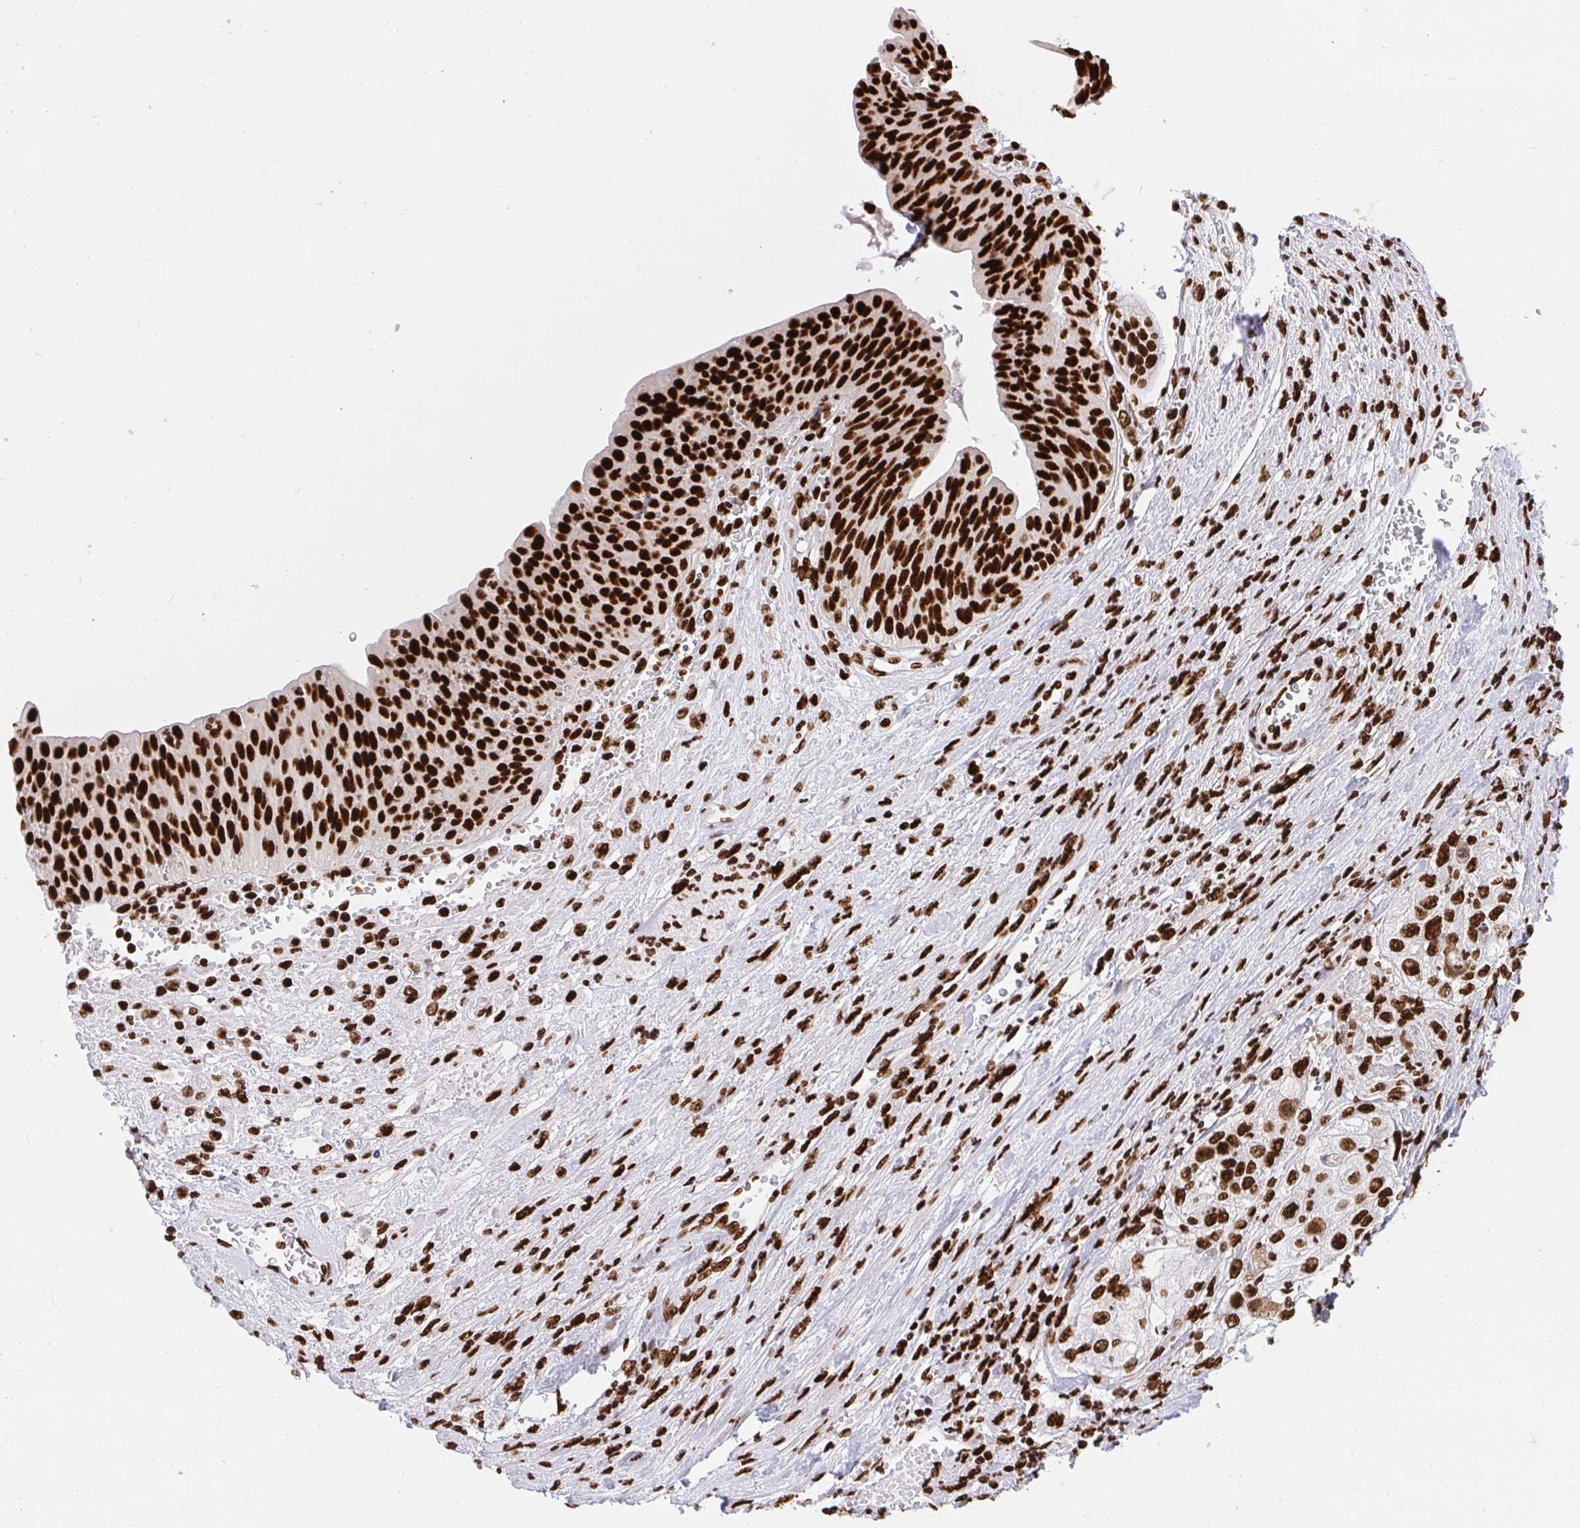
{"staining": {"intensity": "strong", "quantity": ">75%", "location": "nuclear"}, "tissue": "urothelial cancer", "cell_type": "Tumor cells", "image_type": "cancer", "snomed": [{"axis": "morphology", "description": "Urothelial carcinoma, High grade"}, {"axis": "topography", "description": "Urinary bladder"}], "caption": "Human urothelial cancer stained with a protein marker demonstrates strong staining in tumor cells.", "gene": "HNRNPL", "patient": {"sex": "female", "age": 79}}